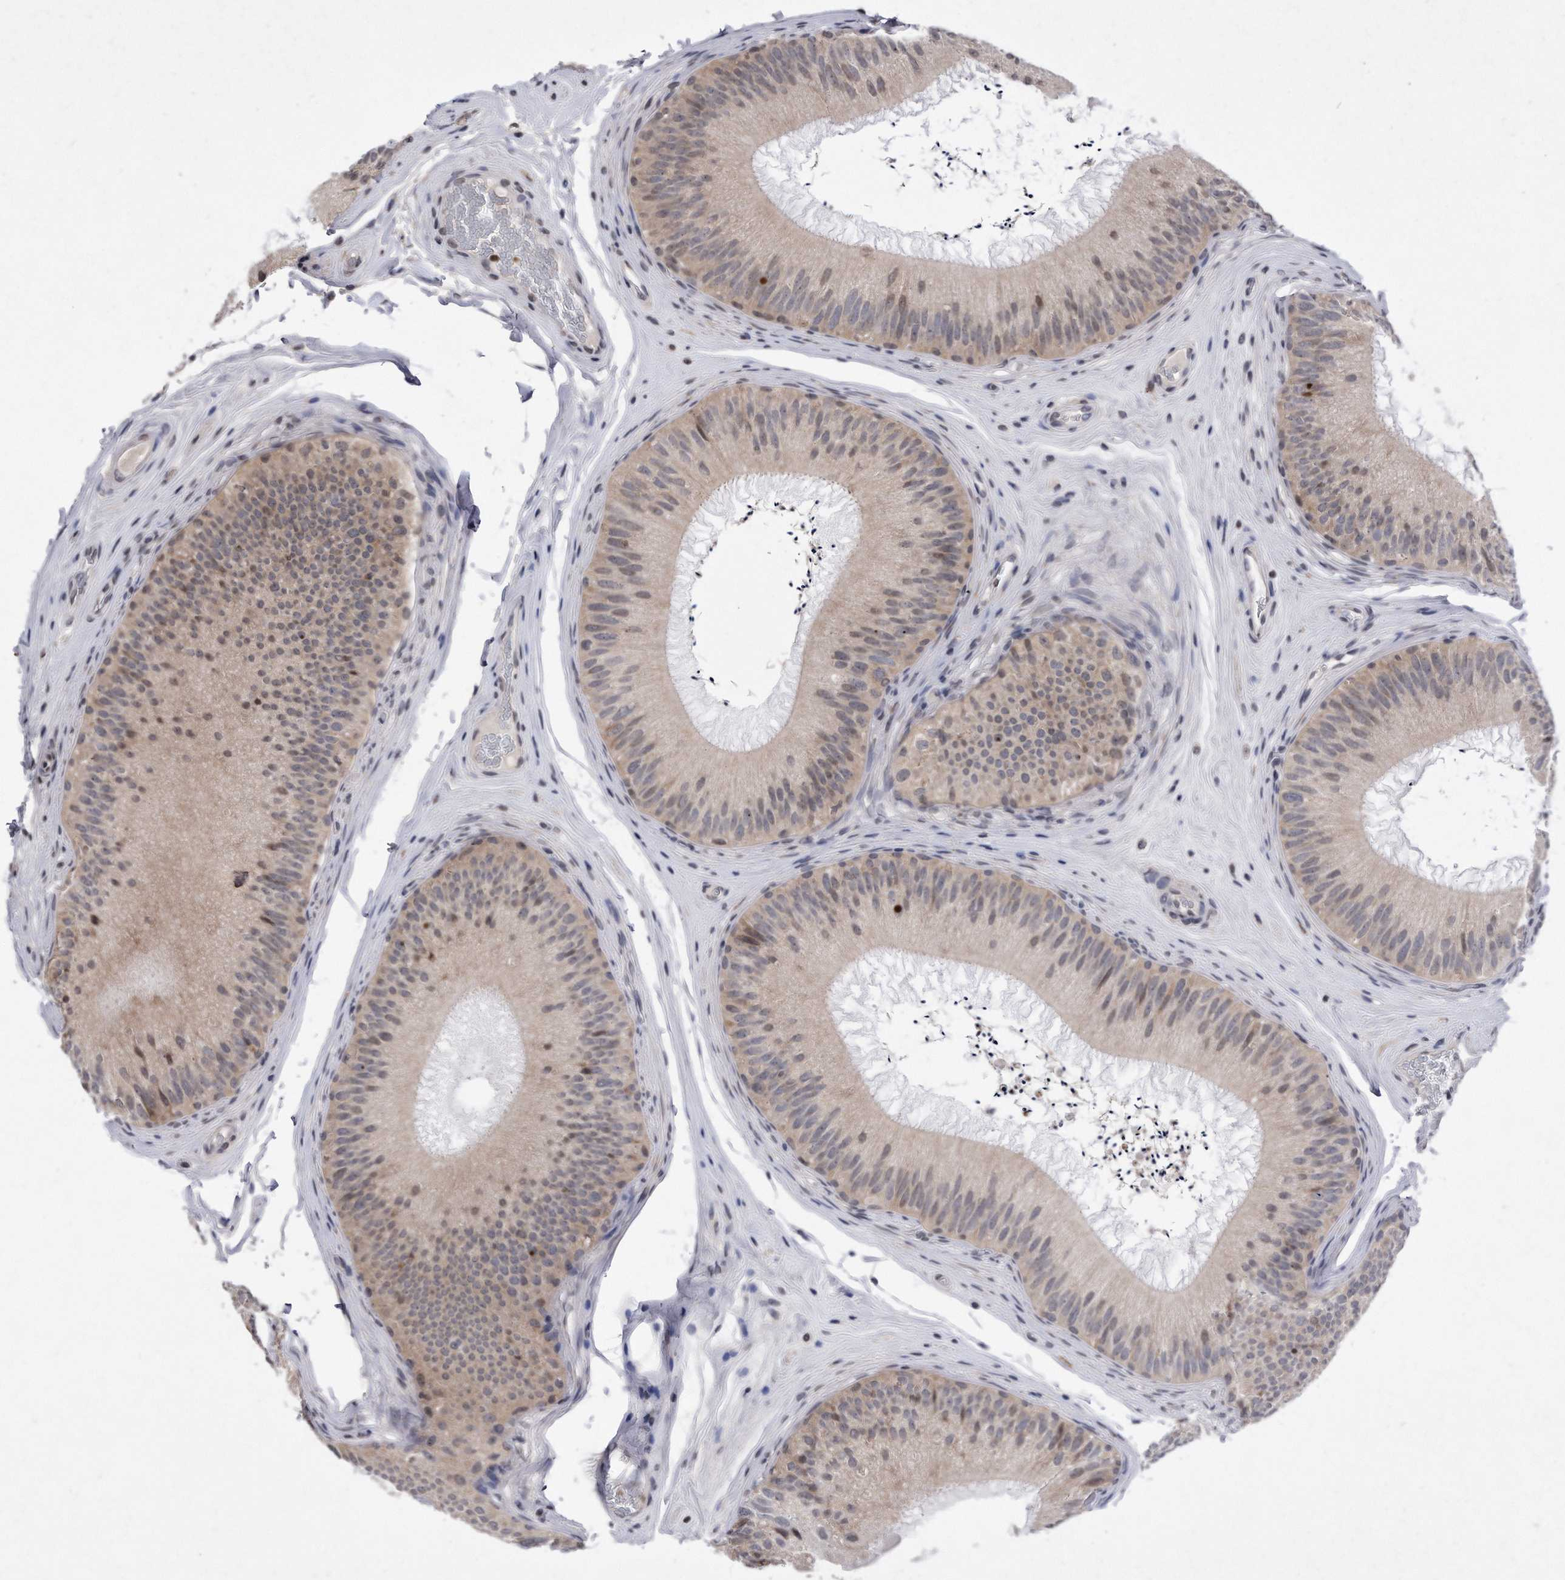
{"staining": {"intensity": "weak", "quantity": "25%-75%", "location": "cytoplasmic/membranous,nuclear"}, "tissue": "epididymis", "cell_type": "Glandular cells", "image_type": "normal", "snomed": [{"axis": "morphology", "description": "Normal tissue, NOS"}, {"axis": "topography", "description": "Epididymis"}], "caption": "An image of epididymis stained for a protein shows weak cytoplasmic/membranous,nuclear brown staining in glandular cells.", "gene": "DAB1", "patient": {"sex": "male", "age": 45}}